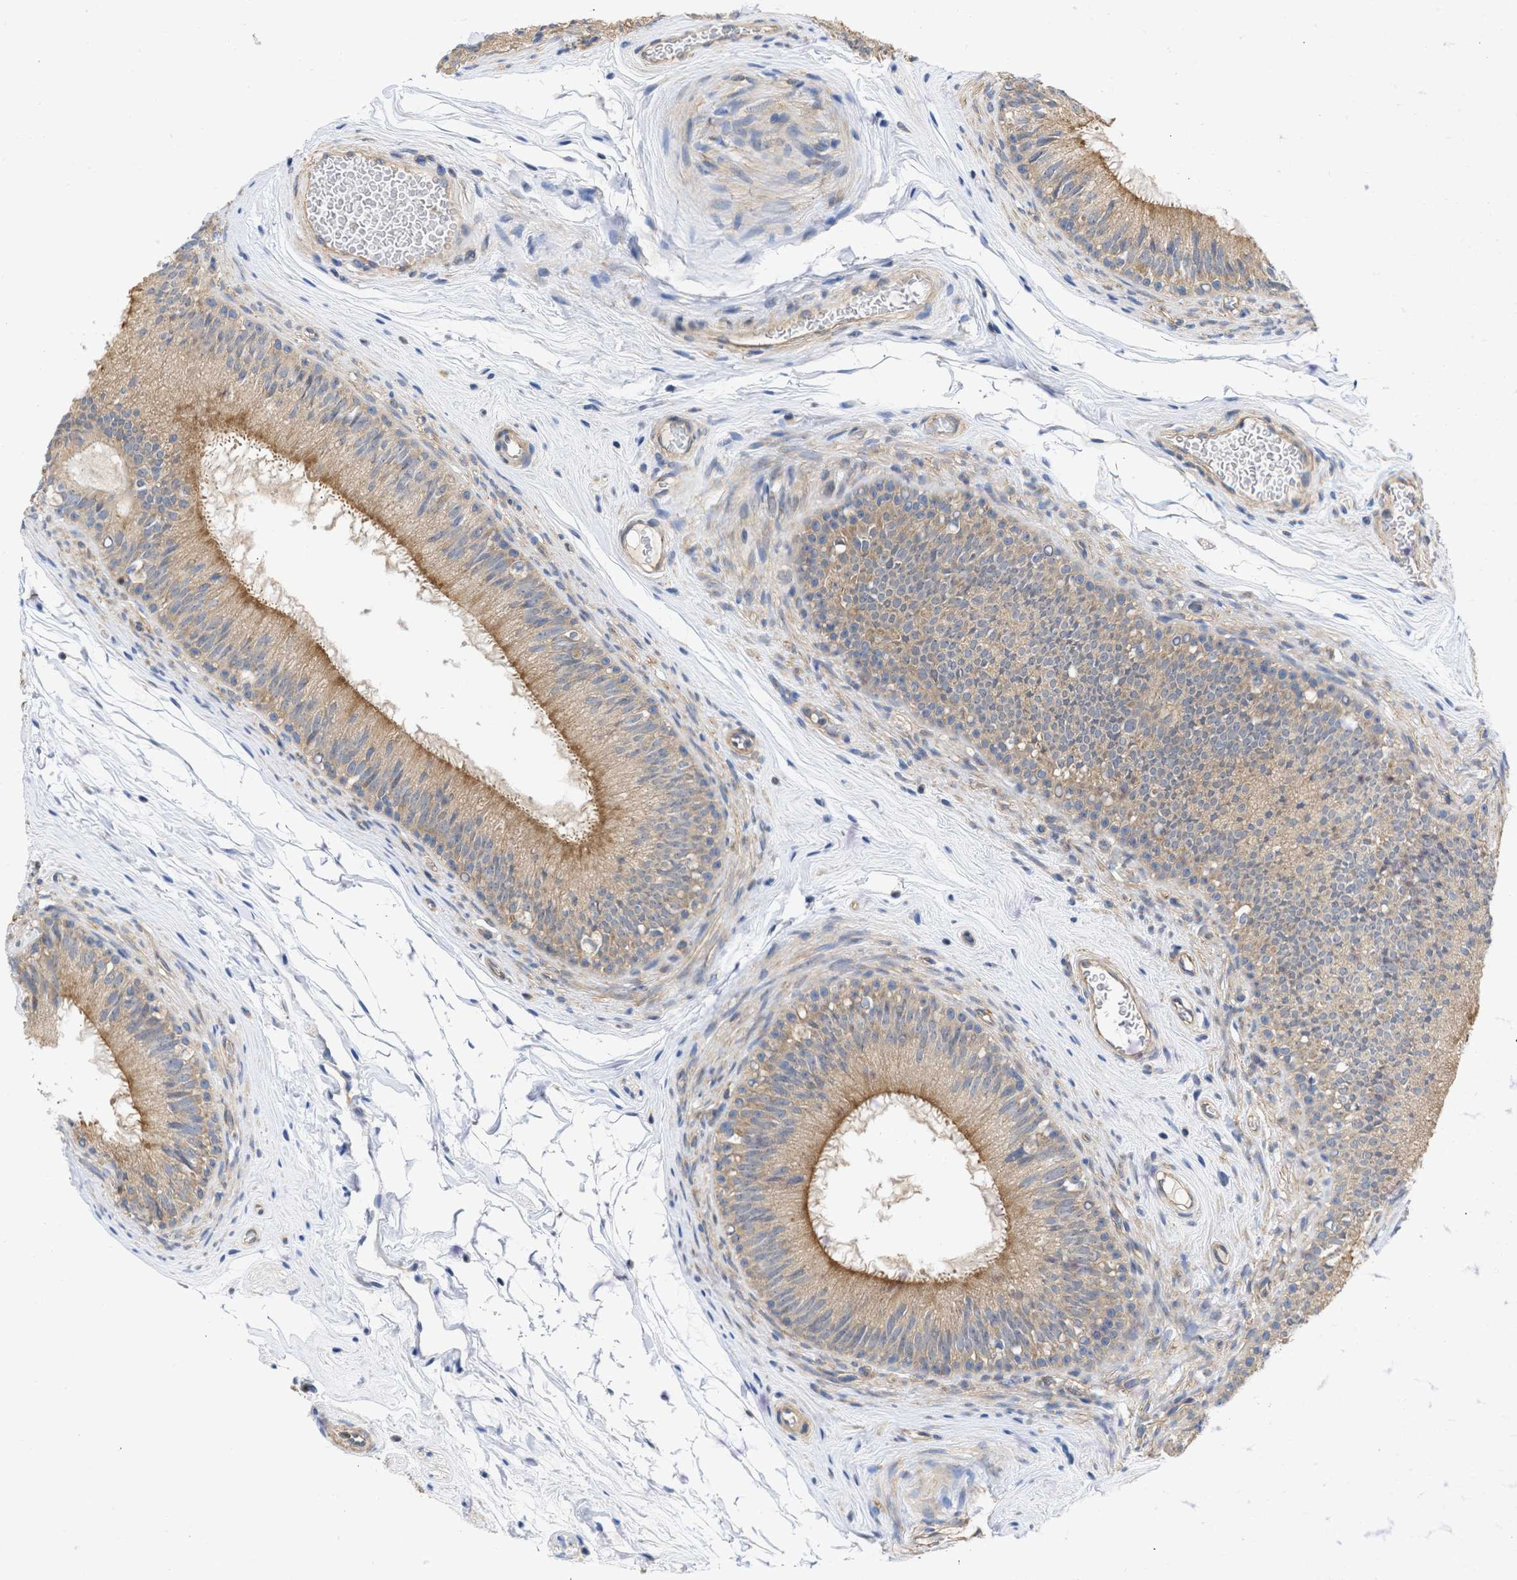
{"staining": {"intensity": "moderate", "quantity": ">75%", "location": "cytoplasmic/membranous"}, "tissue": "epididymis", "cell_type": "Glandular cells", "image_type": "normal", "snomed": [{"axis": "morphology", "description": "Normal tissue, NOS"}, {"axis": "topography", "description": "Testis"}, {"axis": "topography", "description": "Epididymis"}], "caption": "IHC of unremarkable epididymis shows medium levels of moderate cytoplasmic/membranous staining in approximately >75% of glandular cells.", "gene": "MAP2K3", "patient": {"sex": "male", "age": 36}}